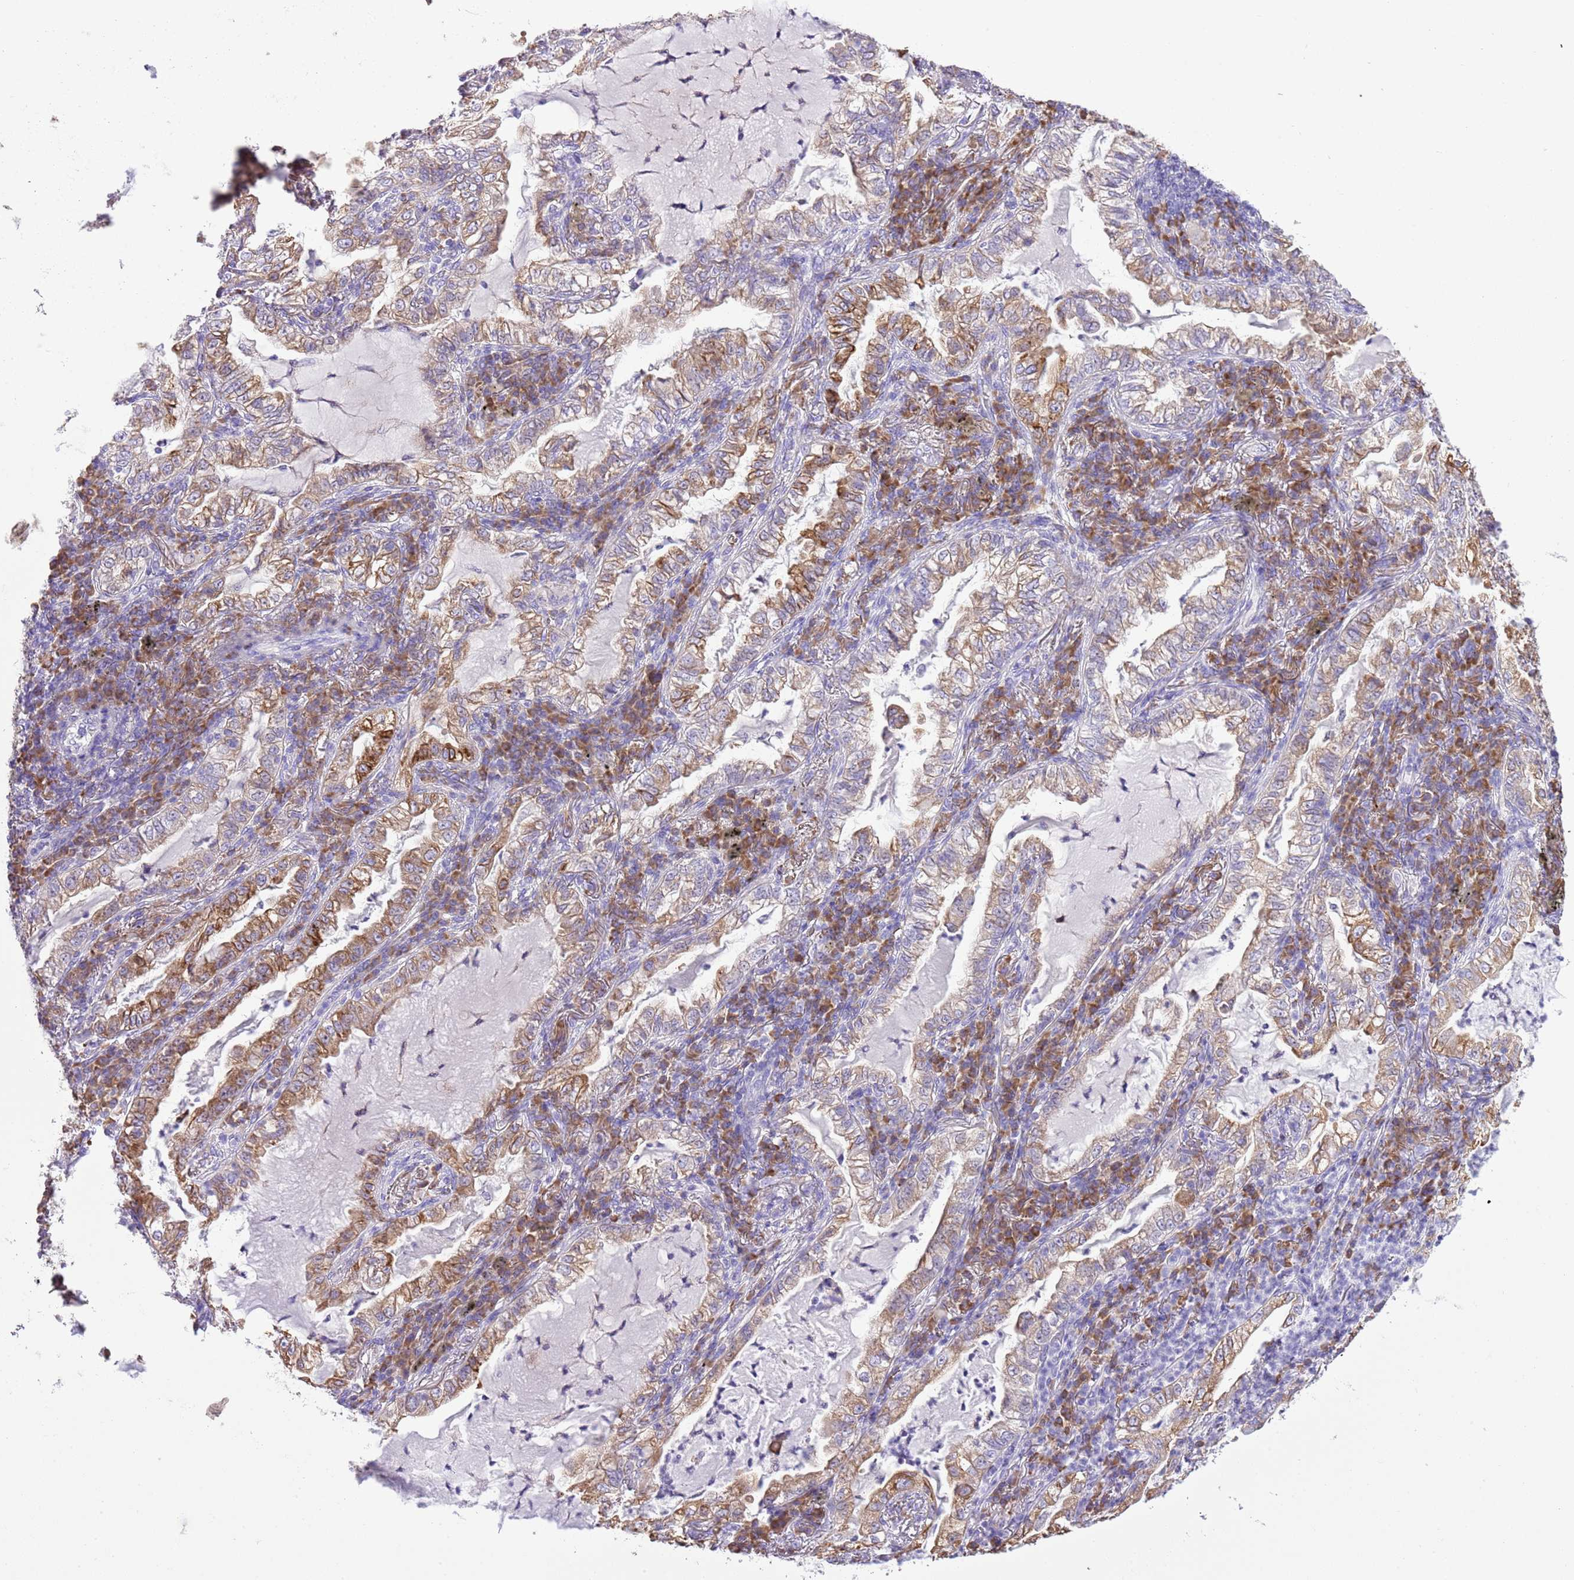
{"staining": {"intensity": "moderate", "quantity": ">75%", "location": "cytoplasmic/membranous"}, "tissue": "lung cancer", "cell_type": "Tumor cells", "image_type": "cancer", "snomed": [{"axis": "morphology", "description": "Adenocarcinoma, NOS"}, {"axis": "topography", "description": "Lung"}], "caption": "Human lung cancer (adenocarcinoma) stained with a brown dye demonstrates moderate cytoplasmic/membranous positive staining in approximately >75% of tumor cells.", "gene": "AAR2", "patient": {"sex": "female", "age": 73}}